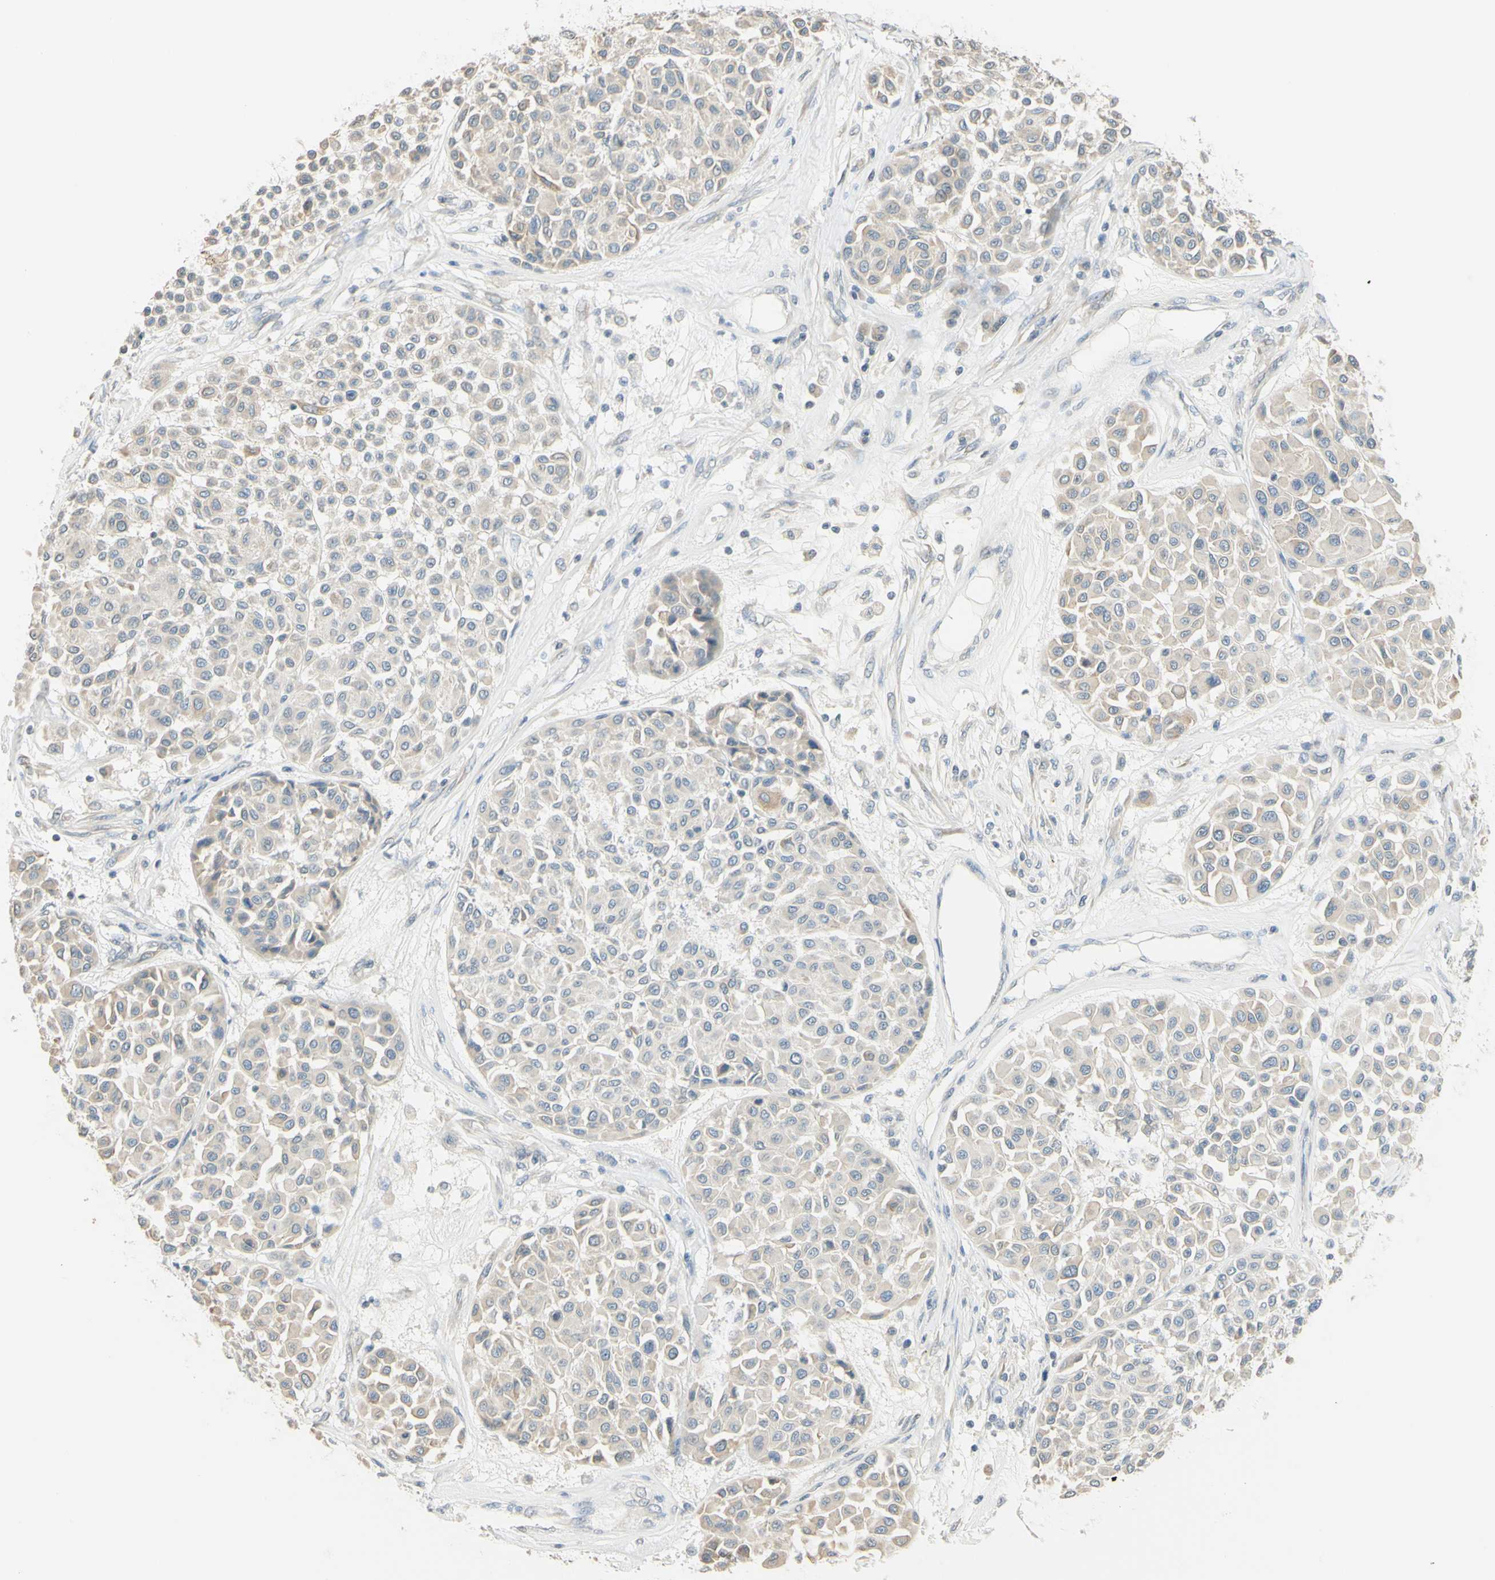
{"staining": {"intensity": "weak", "quantity": "25%-75%", "location": "cytoplasmic/membranous"}, "tissue": "melanoma", "cell_type": "Tumor cells", "image_type": "cancer", "snomed": [{"axis": "morphology", "description": "Malignant melanoma, Metastatic site"}, {"axis": "topography", "description": "Soft tissue"}], "caption": "This is an image of IHC staining of melanoma, which shows weak positivity in the cytoplasmic/membranous of tumor cells.", "gene": "MAG", "patient": {"sex": "male", "age": 41}}